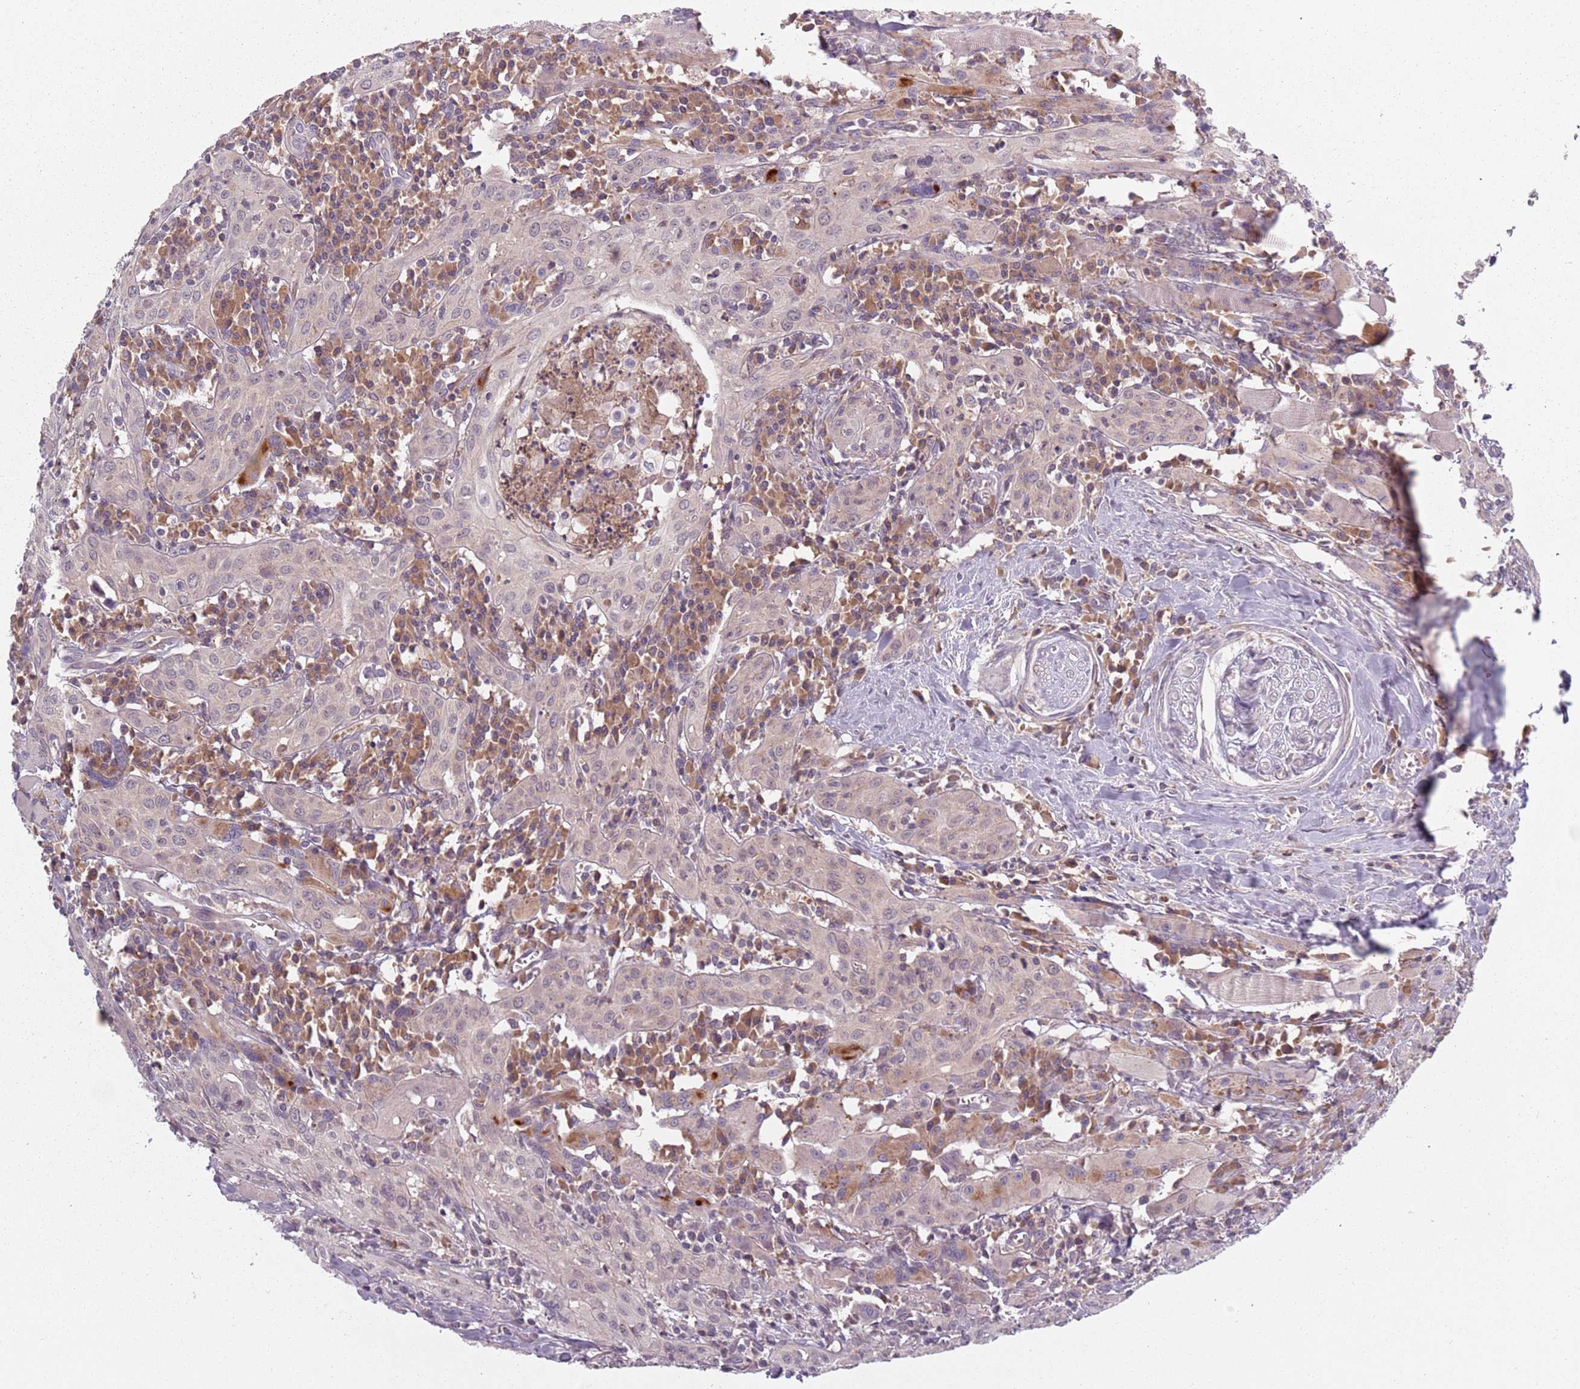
{"staining": {"intensity": "negative", "quantity": "none", "location": "none"}, "tissue": "head and neck cancer", "cell_type": "Tumor cells", "image_type": "cancer", "snomed": [{"axis": "morphology", "description": "Squamous cell carcinoma, NOS"}, {"axis": "topography", "description": "Oral tissue"}, {"axis": "topography", "description": "Head-Neck"}], "caption": "Tumor cells show no significant expression in head and neck cancer.", "gene": "ASB13", "patient": {"sex": "female", "age": 70}}